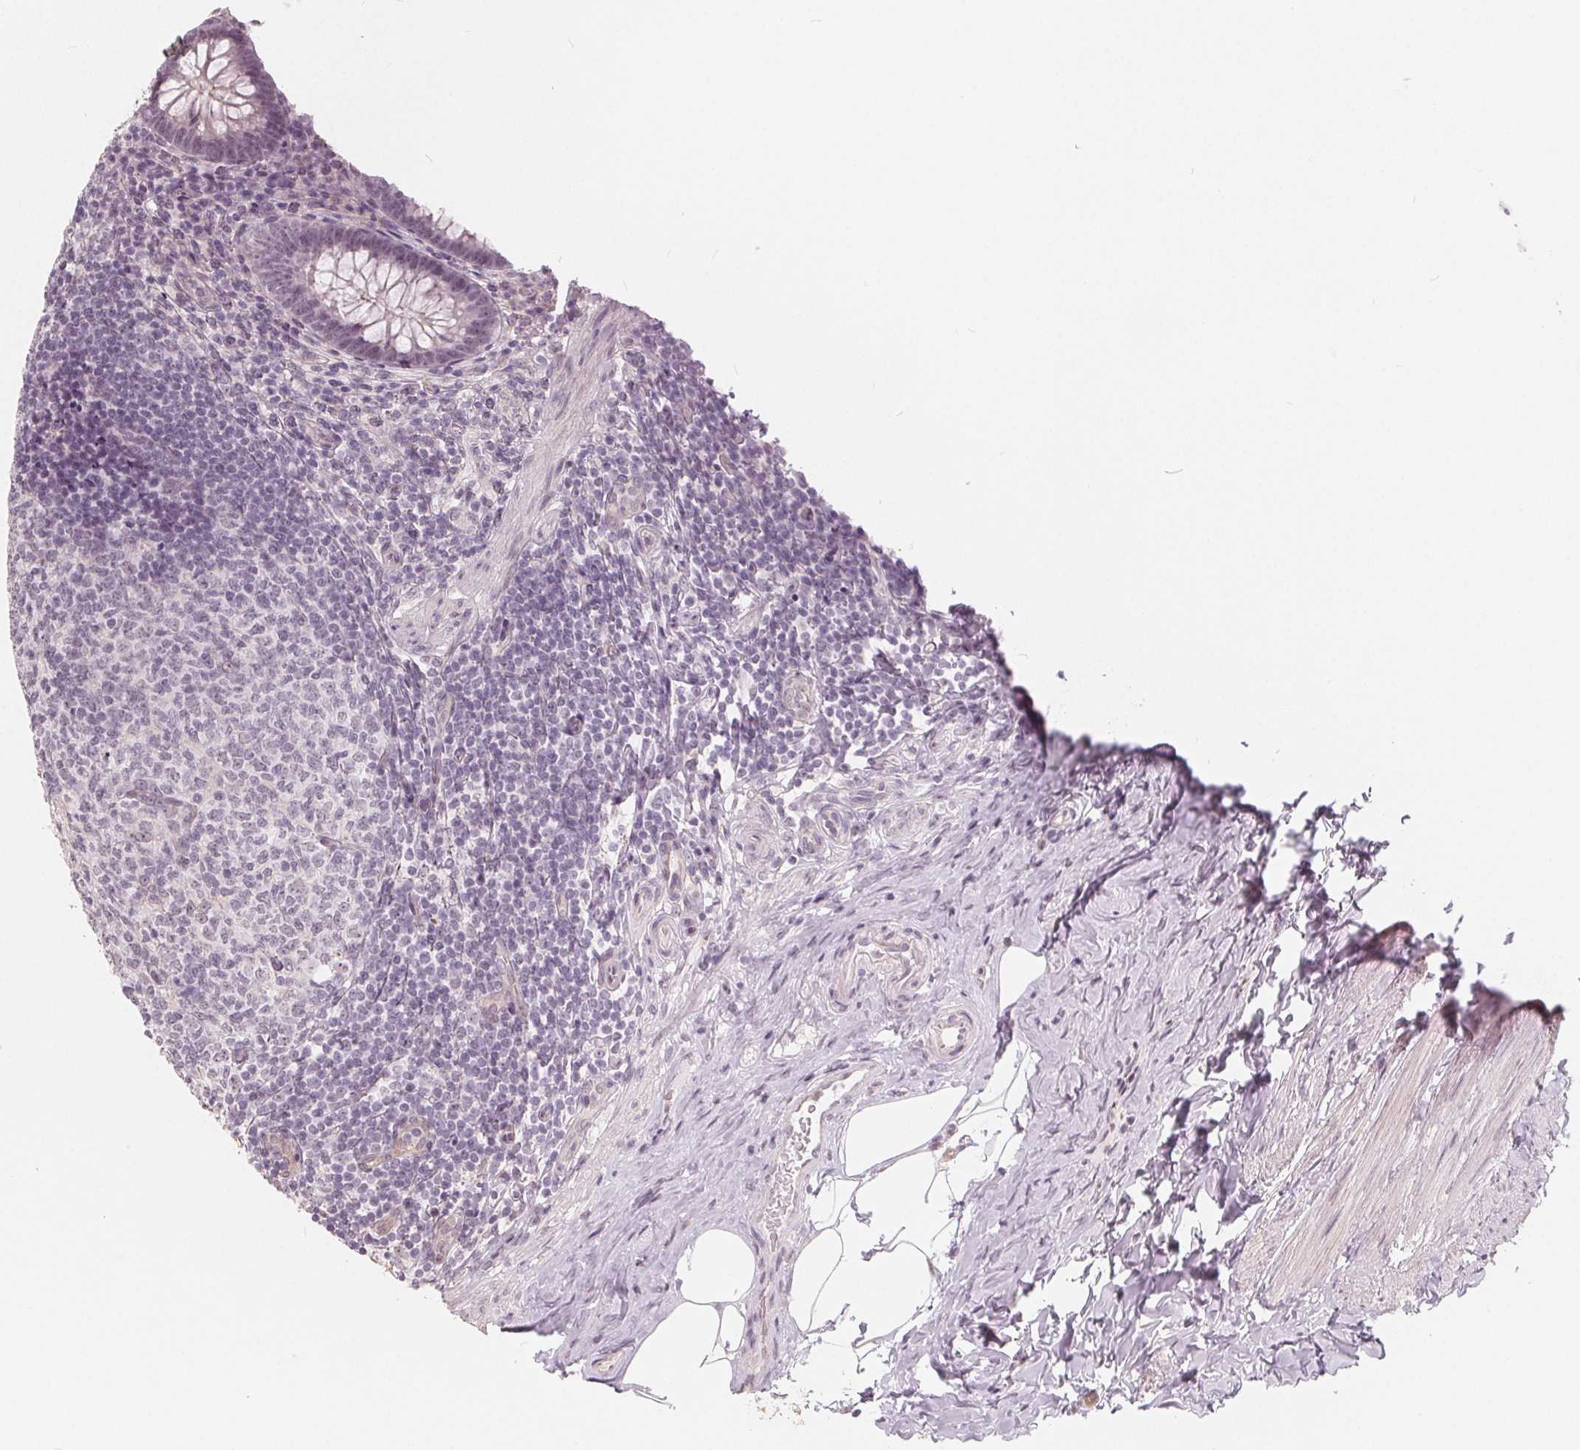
{"staining": {"intensity": "negative", "quantity": "none", "location": "none"}, "tissue": "appendix", "cell_type": "Glandular cells", "image_type": "normal", "snomed": [{"axis": "morphology", "description": "Normal tissue, NOS"}, {"axis": "topography", "description": "Appendix"}], "caption": "Immunohistochemical staining of unremarkable human appendix reveals no significant expression in glandular cells.", "gene": "NUP210L", "patient": {"sex": "male", "age": 47}}